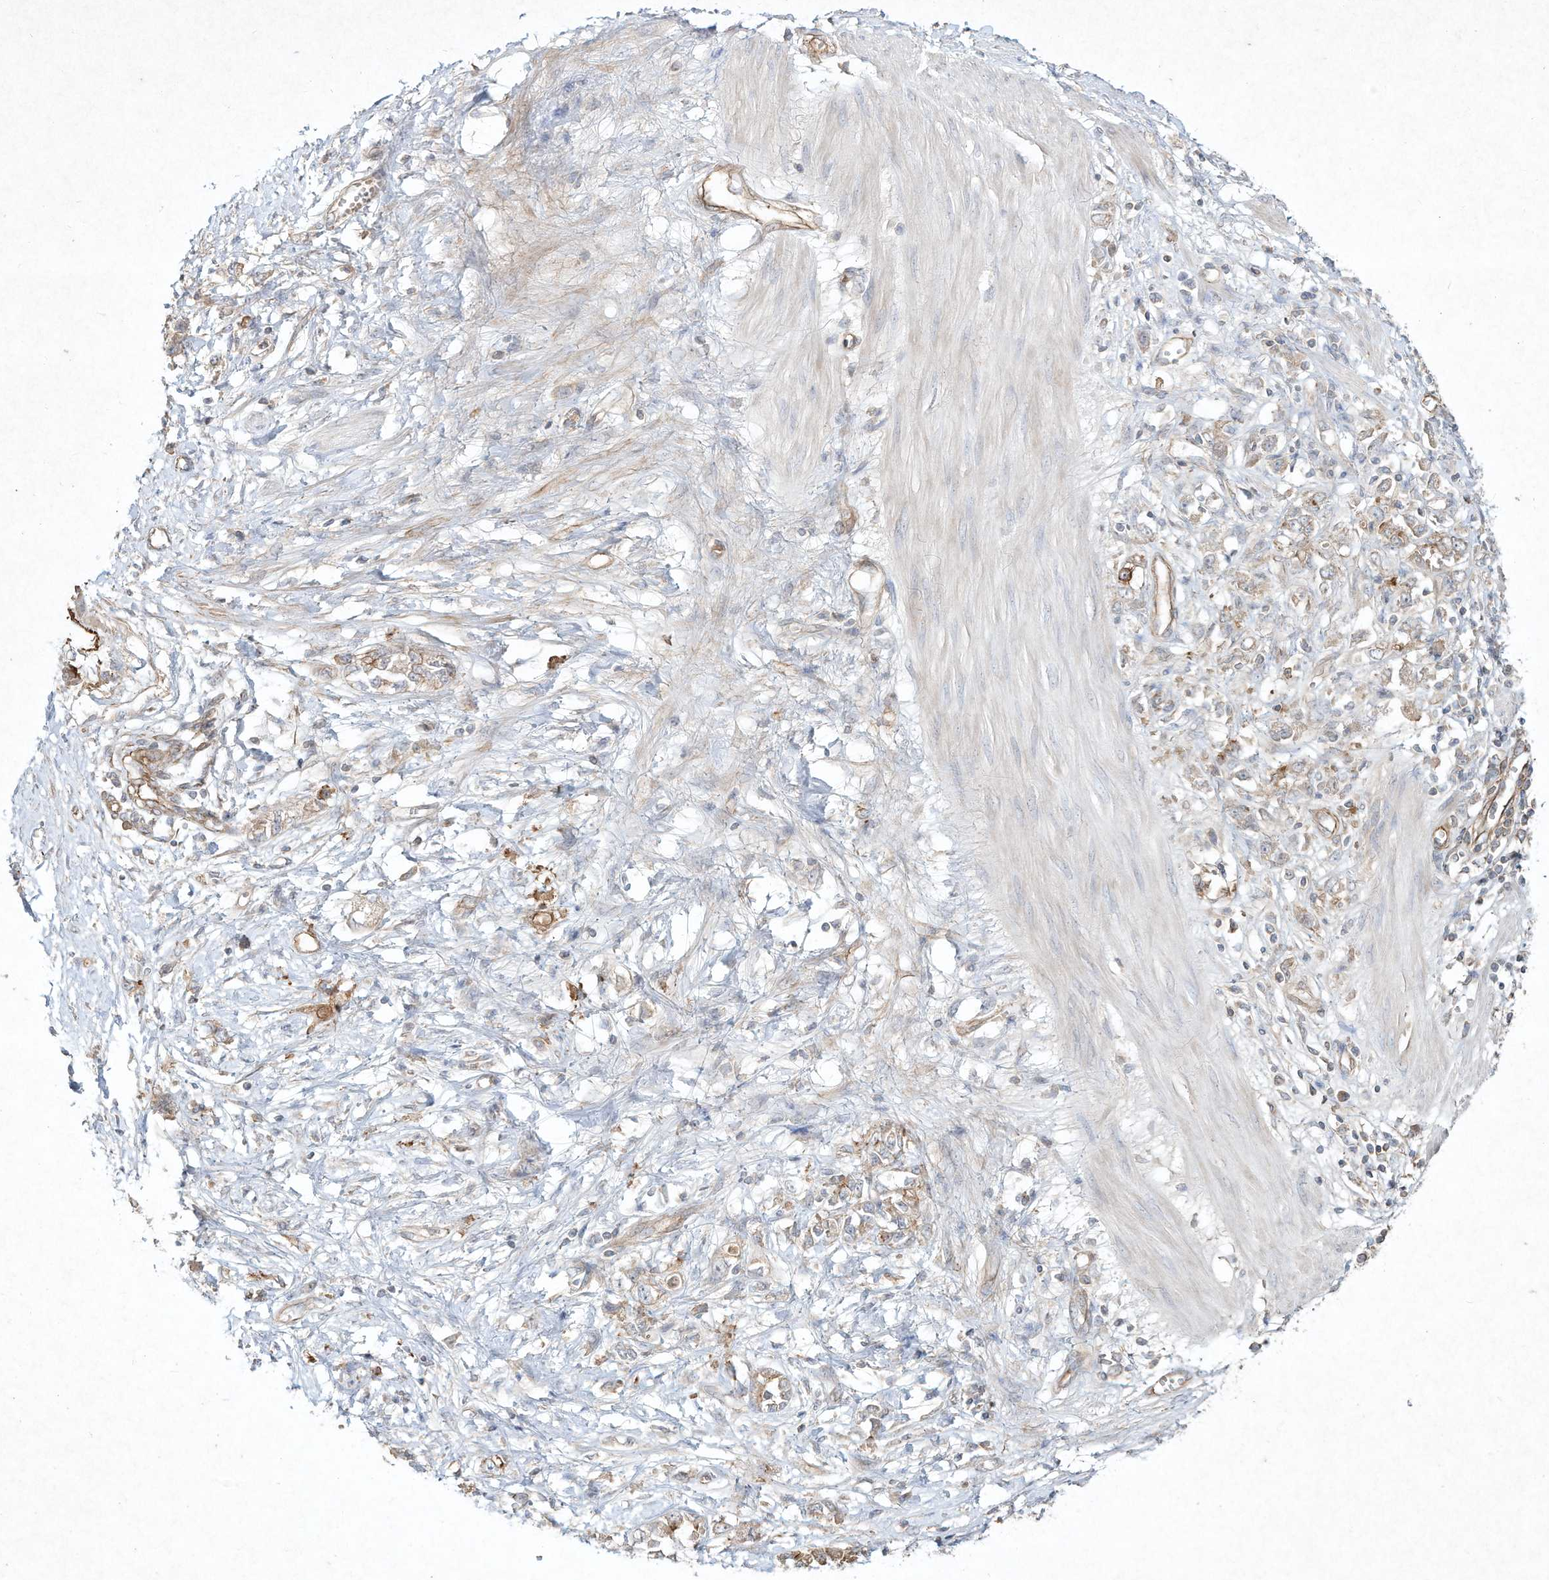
{"staining": {"intensity": "weak", "quantity": ">75%", "location": "cytoplasmic/membranous"}, "tissue": "stomach cancer", "cell_type": "Tumor cells", "image_type": "cancer", "snomed": [{"axis": "morphology", "description": "Adenocarcinoma, NOS"}, {"axis": "topography", "description": "Stomach"}], "caption": "Stomach adenocarcinoma stained for a protein shows weak cytoplasmic/membranous positivity in tumor cells.", "gene": "HTR5A", "patient": {"sex": "female", "age": 76}}